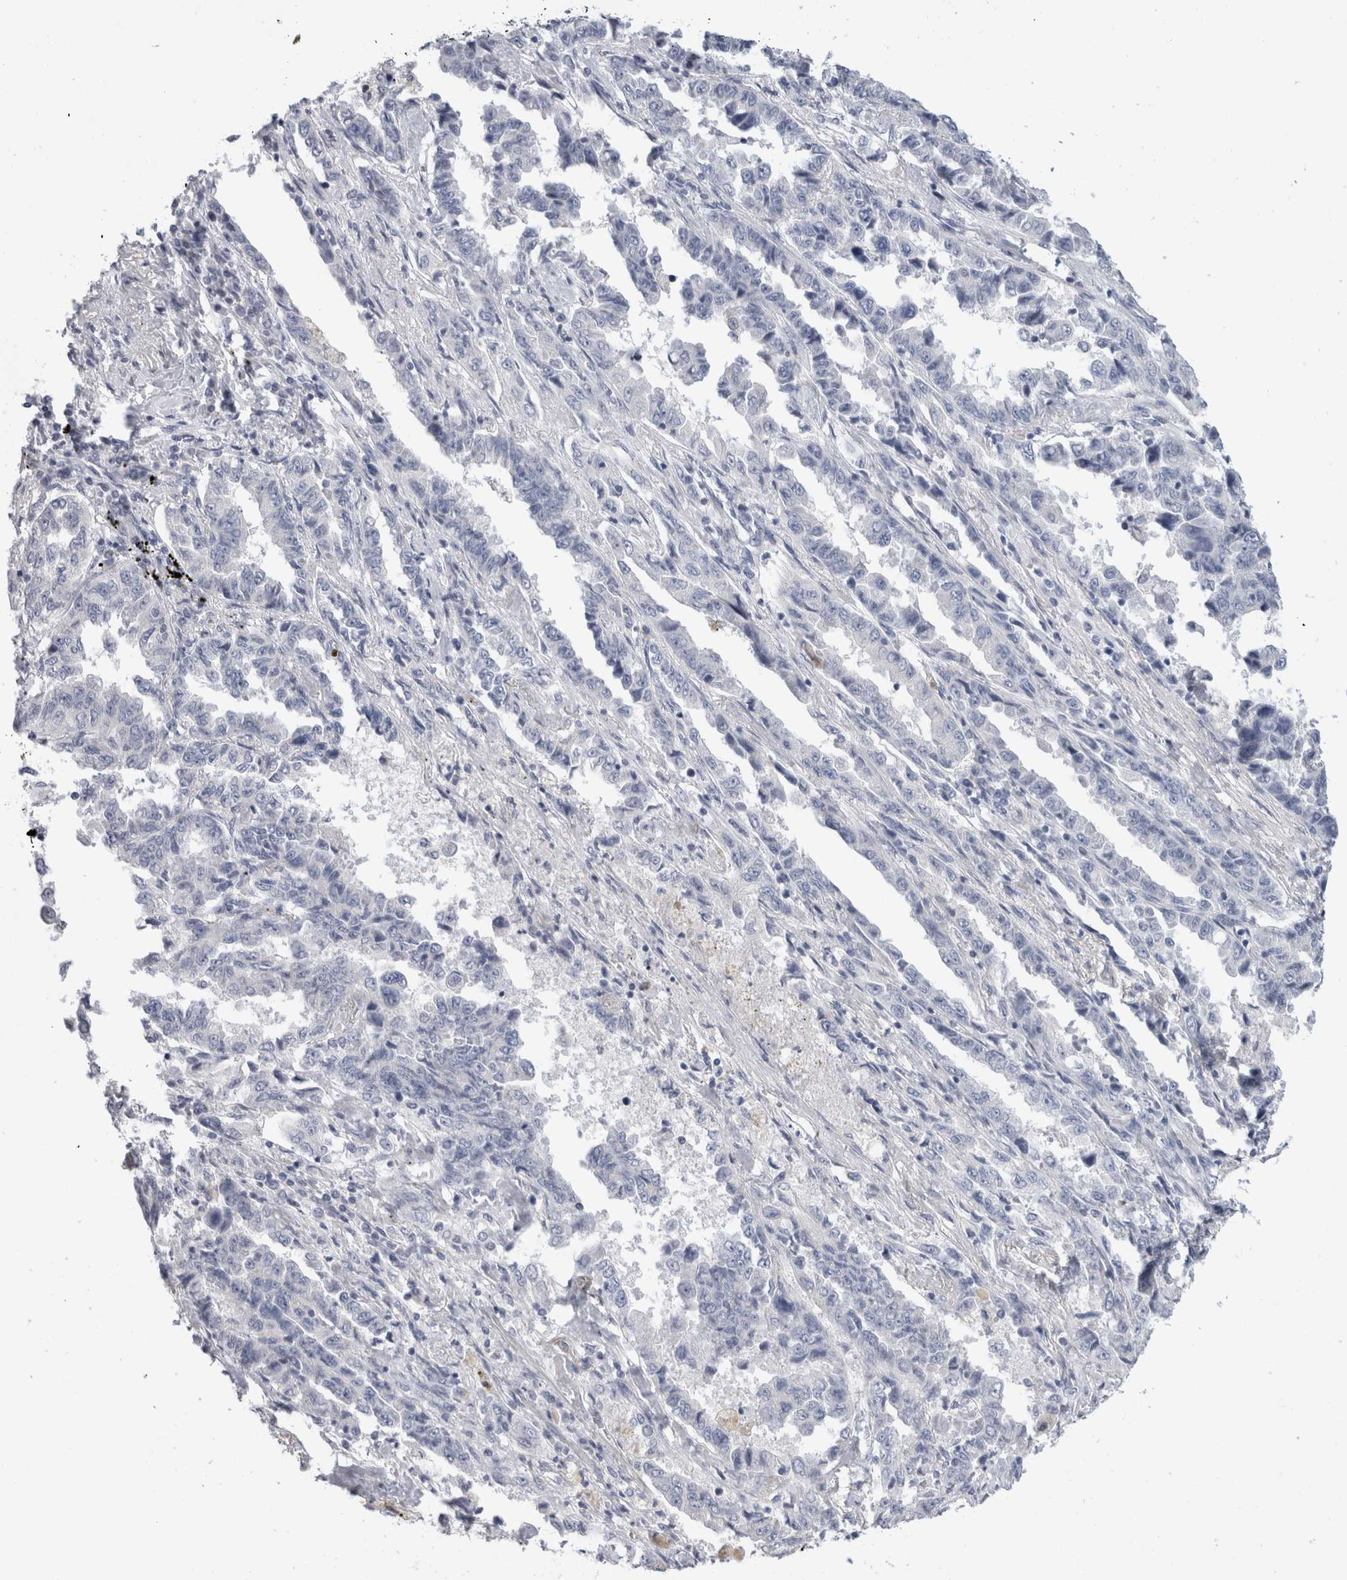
{"staining": {"intensity": "negative", "quantity": "none", "location": "none"}, "tissue": "lung cancer", "cell_type": "Tumor cells", "image_type": "cancer", "snomed": [{"axis": "morphology", "description": "Adenocarcinoma, NOS"}, {"axis": "topography", "description": "Lung"}], "caption": "Immunohistochemistry (IHC) image of human lung cancer (adenocarcinoma) stained for a protein (brown), which exhibits no positivity in tumor cells. The staining is performed using DAB (3,3'-diaminobenzidine) brown chromogen with nuclei counter-stained in using hematoxylin.", "gene": "TONSL", "patient": {"sex": "female", "age": 51}}